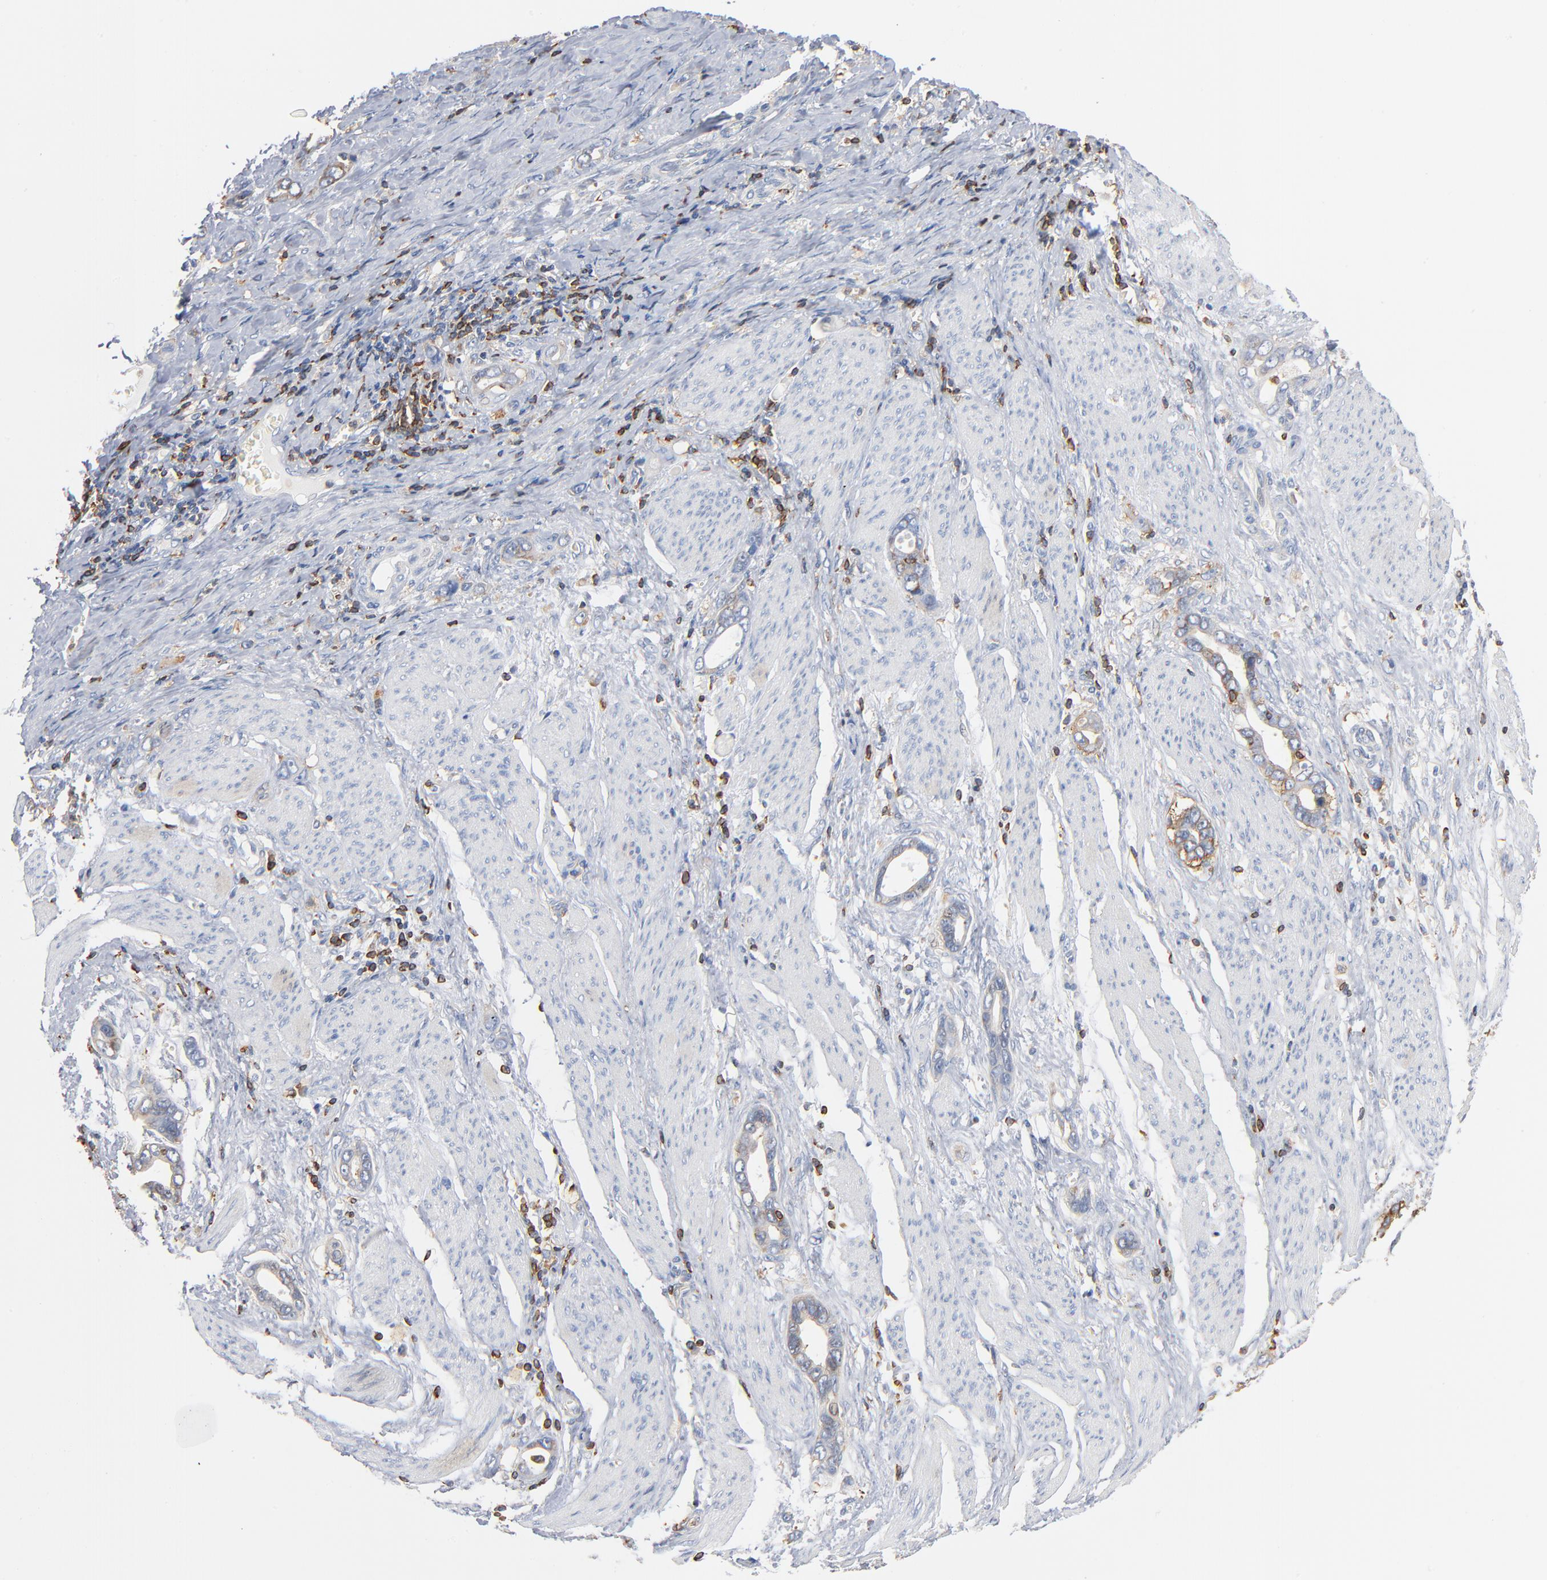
{"staining": {"intensity": "weak", "quantity": ">75%", "location": "cytoplasmic/membranous"}, "tissue": "stomach cancer", "cell_type": "Tumor cells", "image_type": "cancer", "snomed": [{"axis": "morphology", "description": "Adenocarcinoma, NOS"}, {"axis": "topography", "description": "Stomach"}], "caption": "Human stomach cancer (adenocarcinoma) stained for a protein (brown) displays weak cytoplasmic/membranous positive staining in approximately >75% of tumor cells.", "gene": "SH3KBP1", "patient": {"sex": "male", "age": 78}}